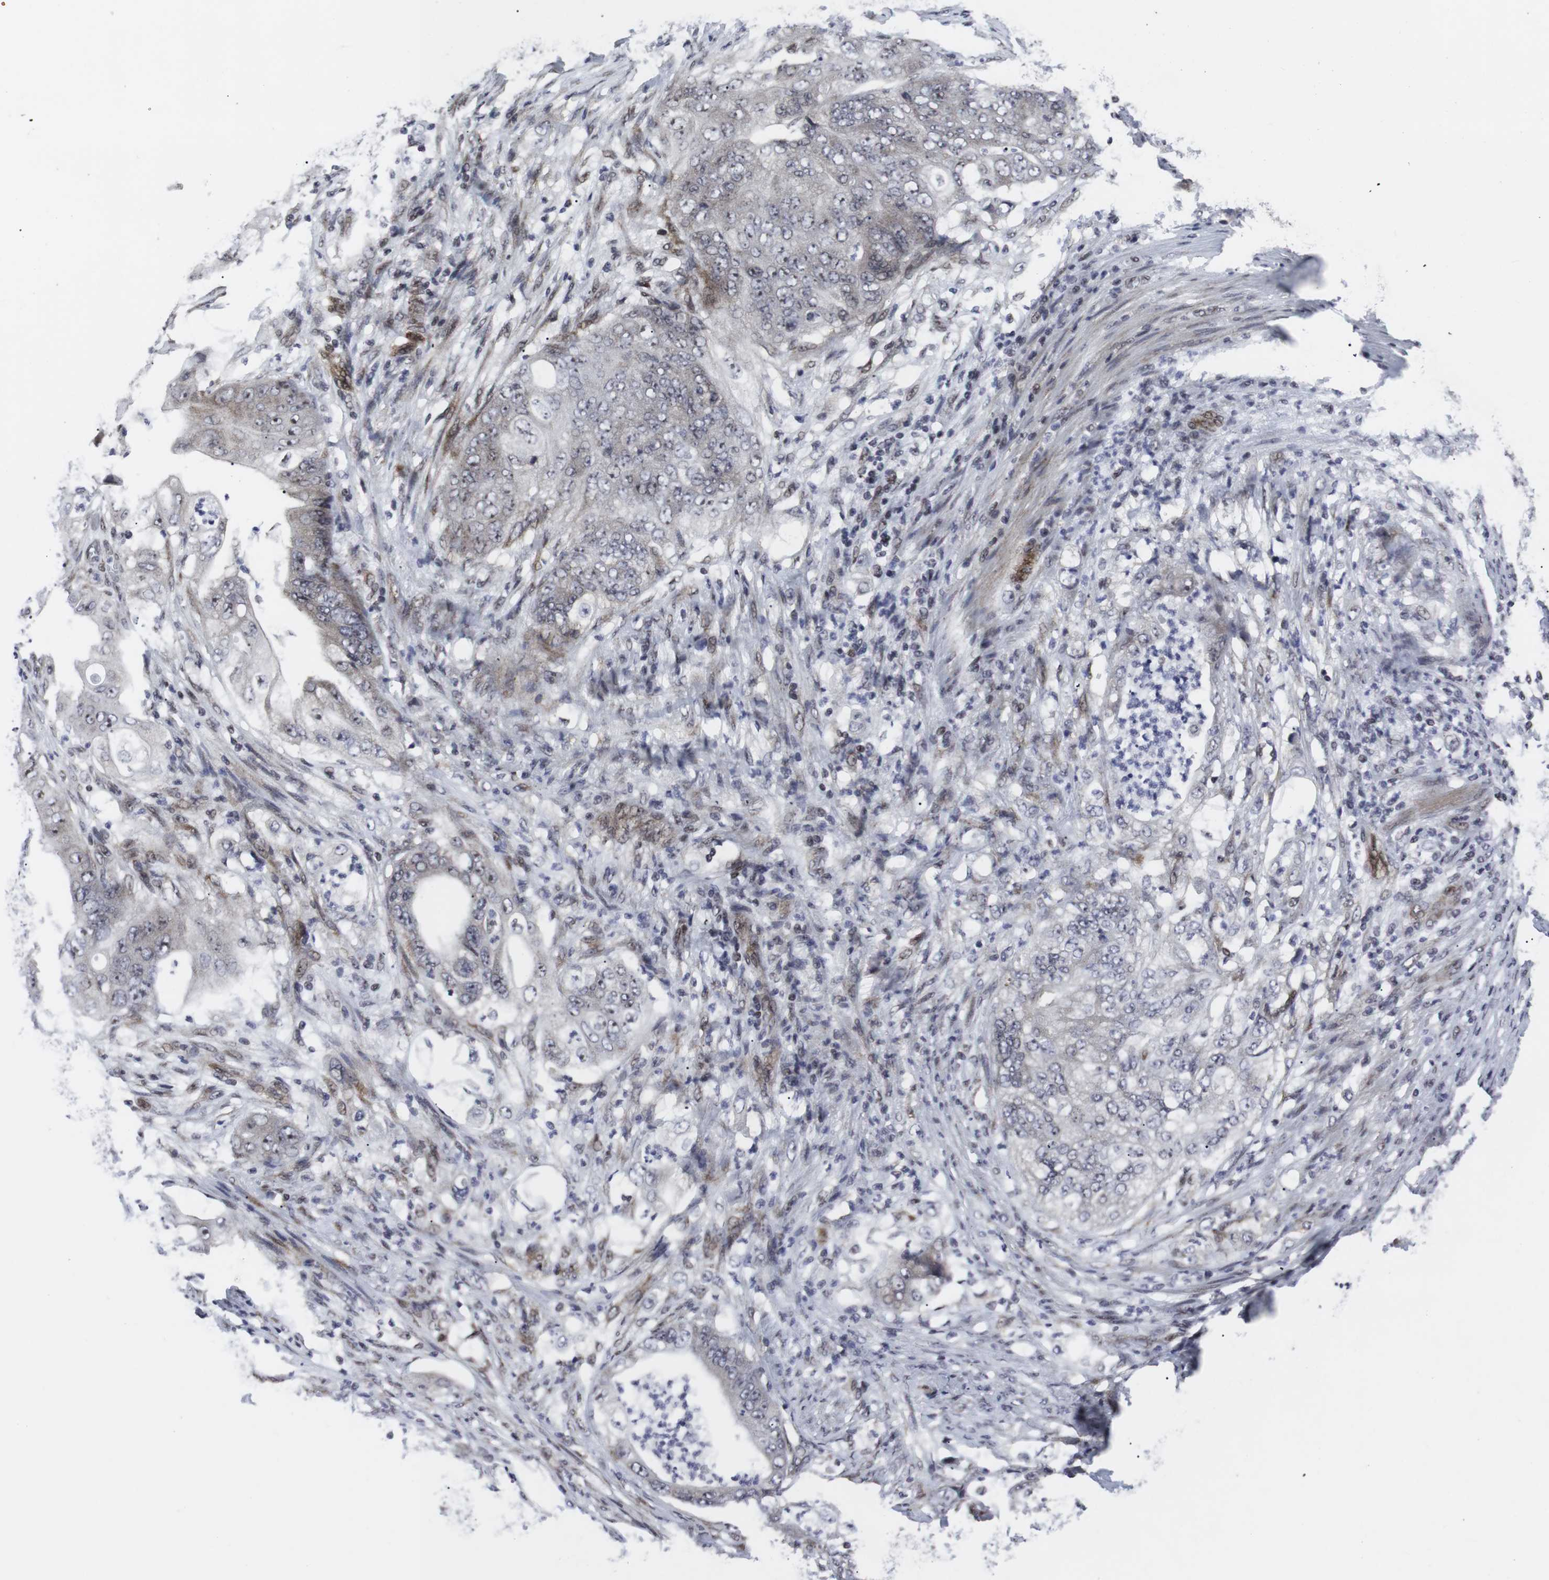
{"staining": {"intensity": "moderate", "quantity": "<25%", "location": "nuclear"}, "tissue": "stomach cancer", "cell_type": "Tumor cells", "image_type": "cancer", "snomed": [{"axis": "morphology", "description": "Adenocarcinoma, NOS"}, {"axis": "topography", "description": "Stomach"}], "caption": "Human stomach adenocarcinoma stained with a protein marker exhibits moderate staining in tumor cells.", "gene": "MLH1", "patient": {"sex": "female", "age": 73}}